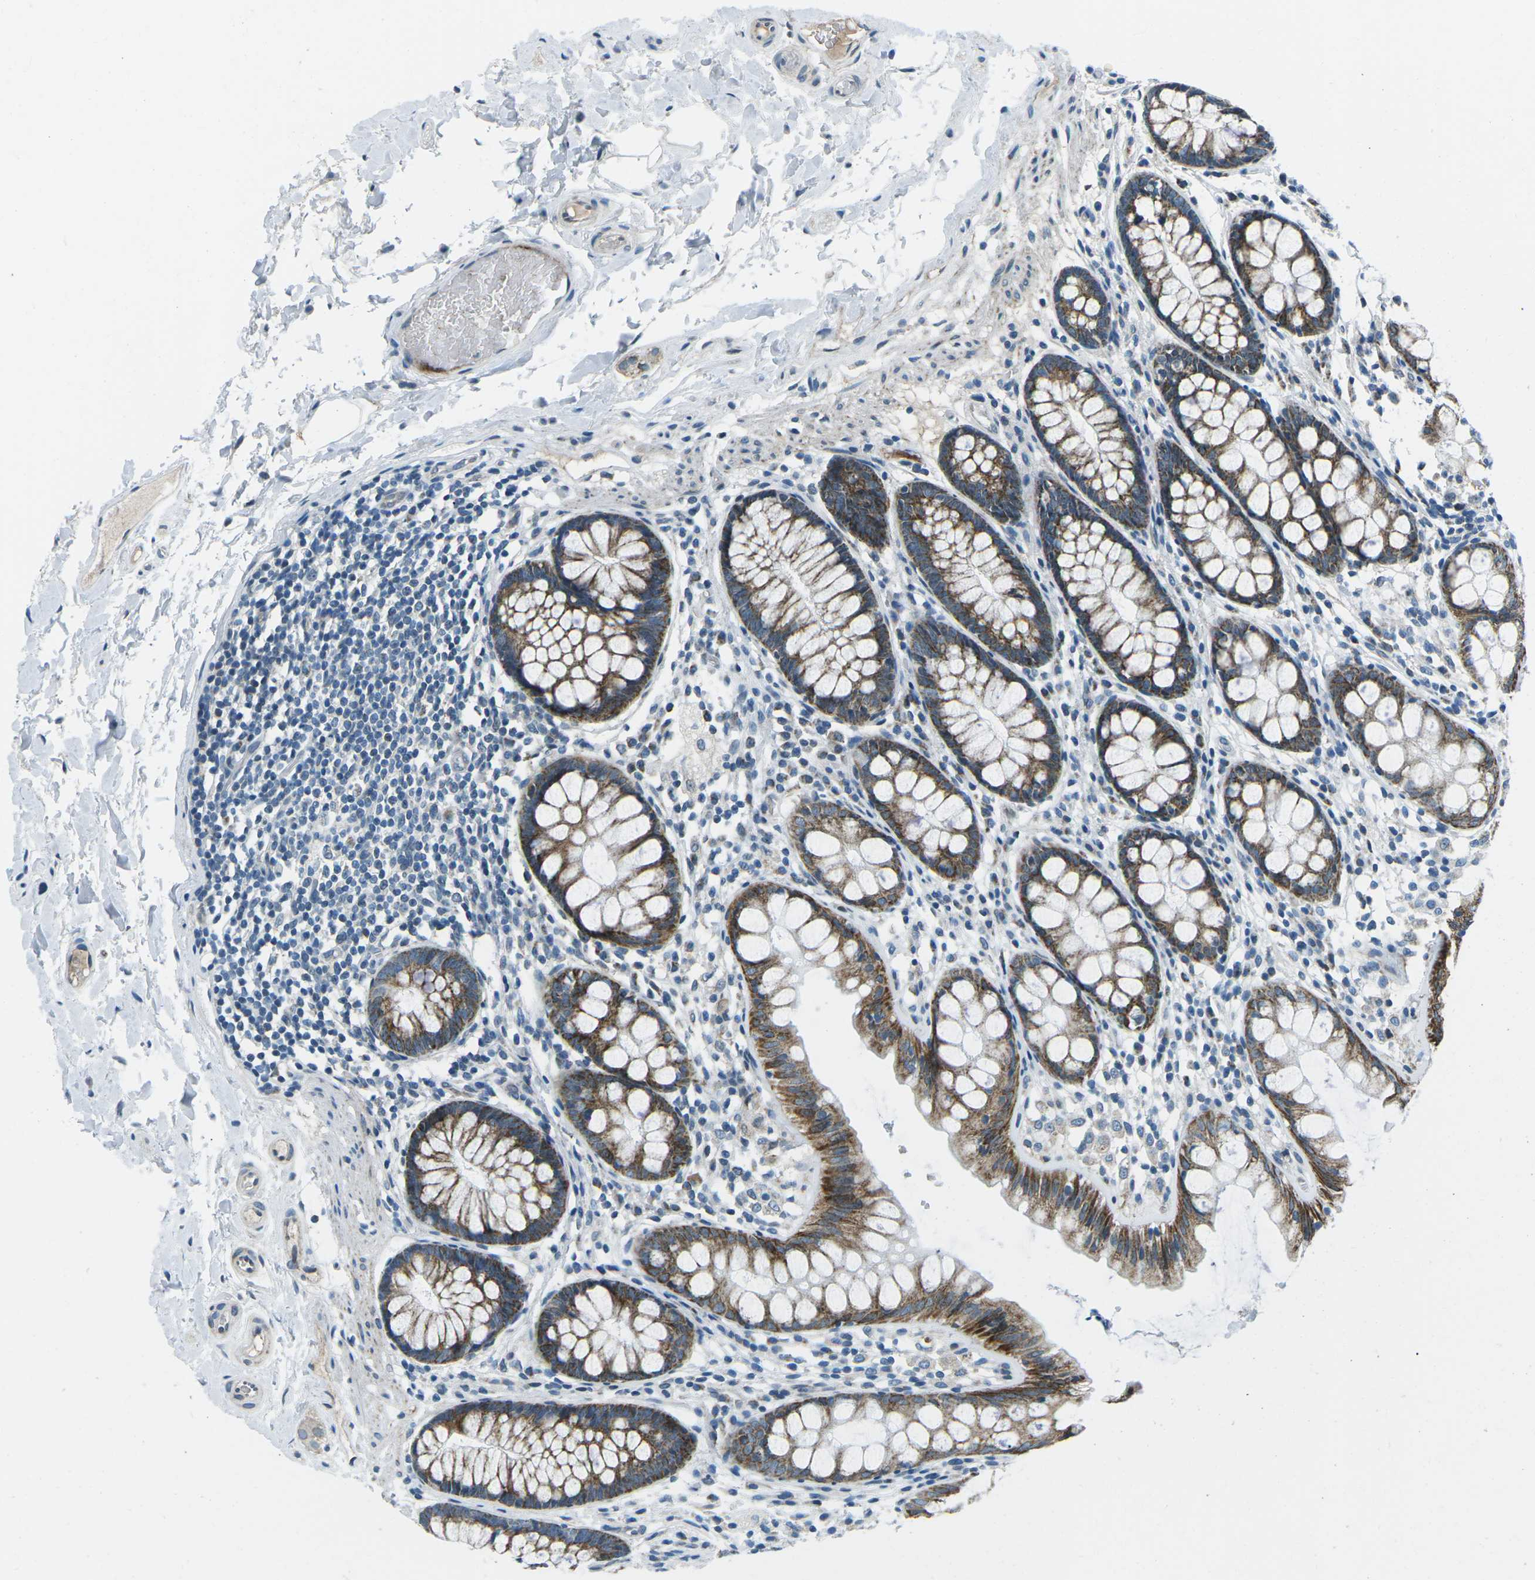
{"staining": {"intensity": "moderate", "quantity": "25%-75%", "location": "cytoplasmic/membranous"}, "tissue": "colon", "cell_type": "Endothelial cells", "image_type": "normal", "snomed": [{"axis": "morphology", "description": "Normal tissue, NOS"}, {"axis": "topography", "description": "Colon"}], "caption": "Immunohistochemical staining of unremarkable colon shows 25%-75% levels of moderate cytoplasmic/membranous protein staining in approximately 25%-75% of endothelial cells. Immunohistochemistry (ihc) stains the protein in brown and the nuclei are stained blue.", "gene": "RFESD", "patient": {"sex": "female", "age": 56}}